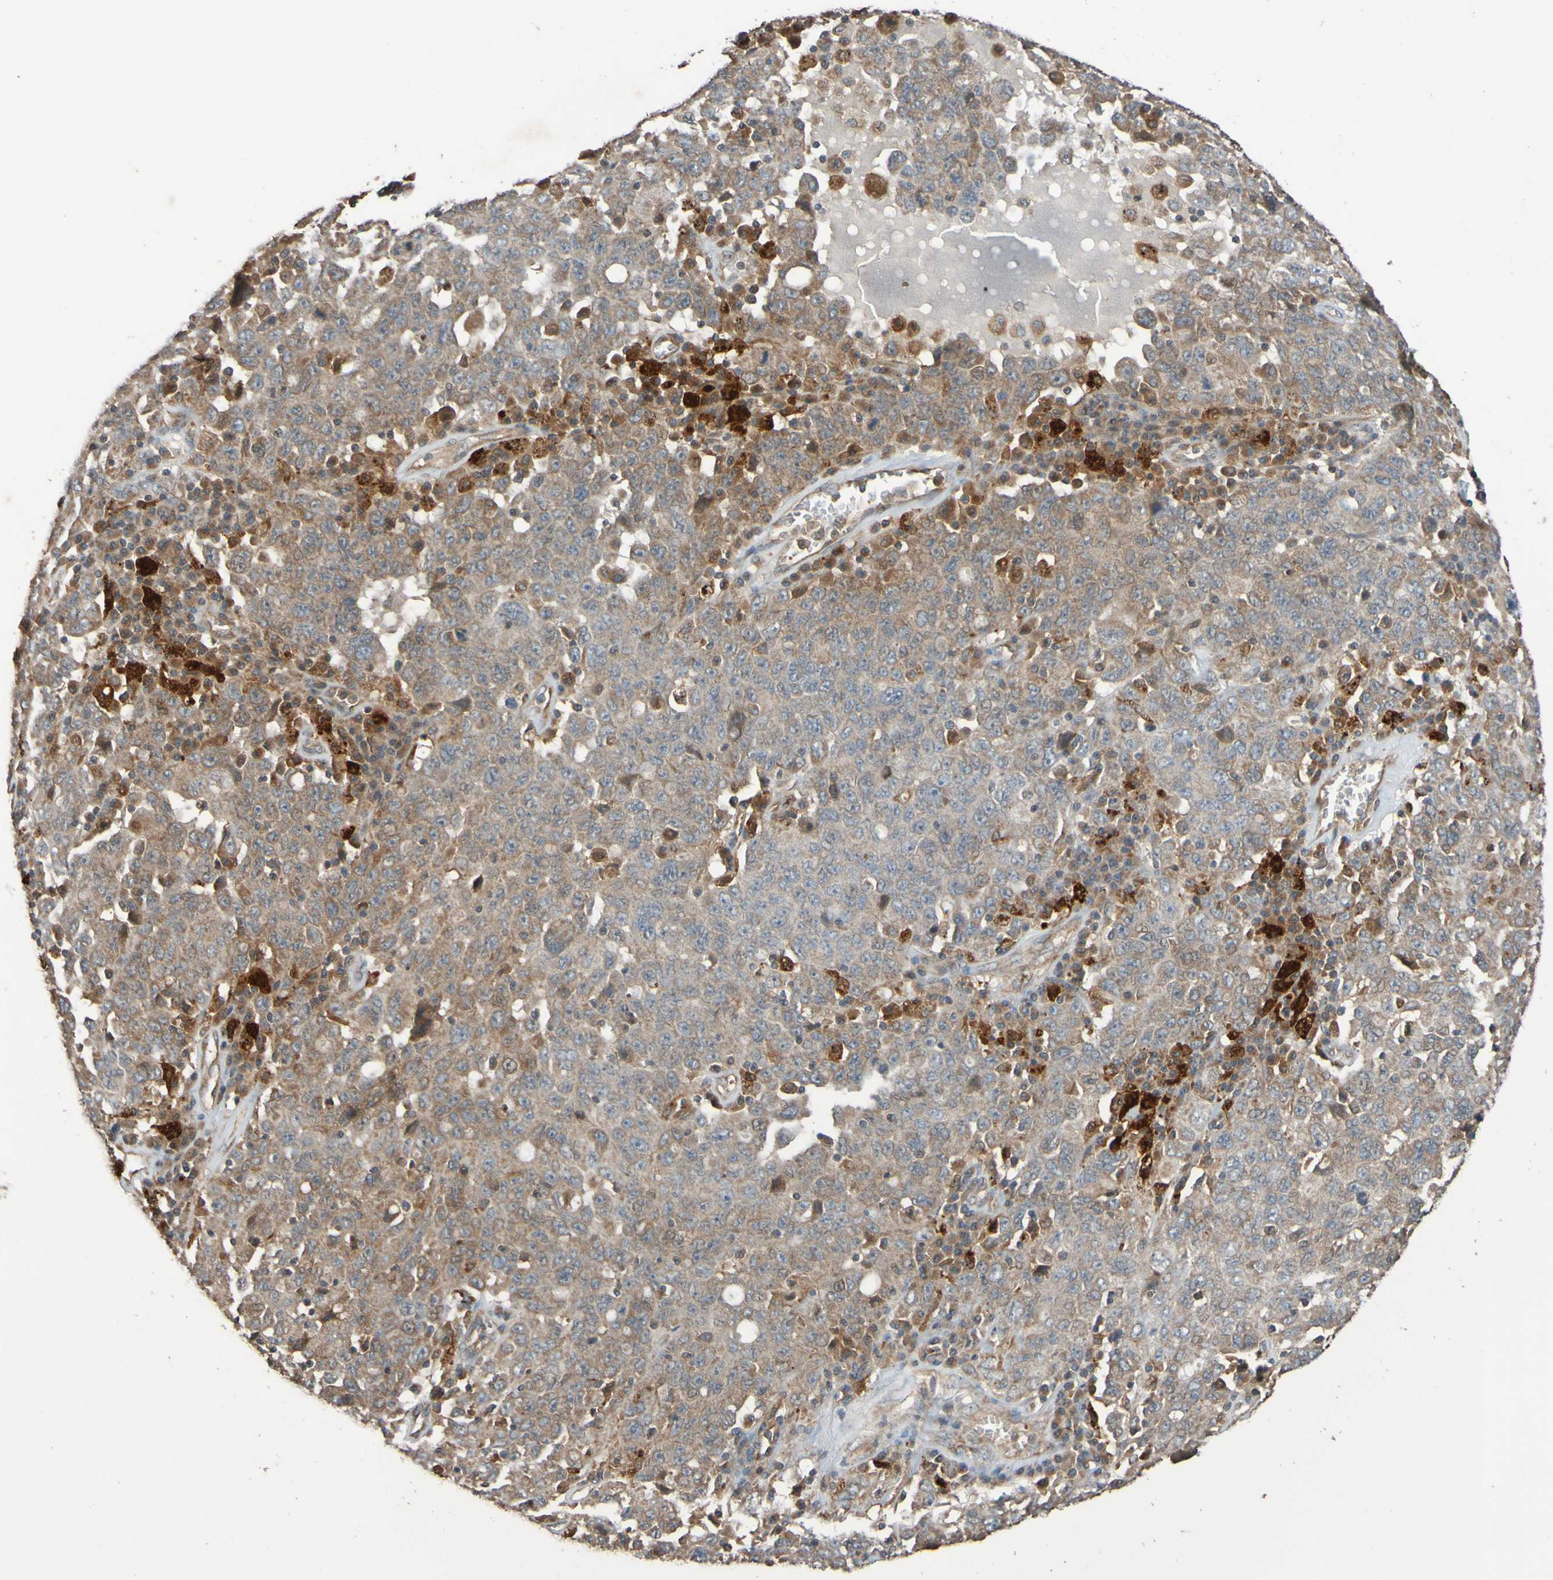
{"staining": {"intensity": "weak", "quantity": ">75%", "location": "cytoplasmic/membranous"}, "tissue": "ovarian cancer", "cell_type": "Tumor cells", "image_type": "cancer", "snomed": [{"axis": "morphology", "description": "Carcinoma, endometroid"}, {"axis": "topography", "description": "Ovary"}], "caption": "This histopathology image demonstrates ovarian cancer stained with immunohistochemistry (IHC) to label a protein in brown. The cytoplasmic/membranous of tumor cells show weak positivity for the protein. Nuclei are counter-stained blue.", "gene": "UCN", "patient": {"sex": "female", "age": 62}}